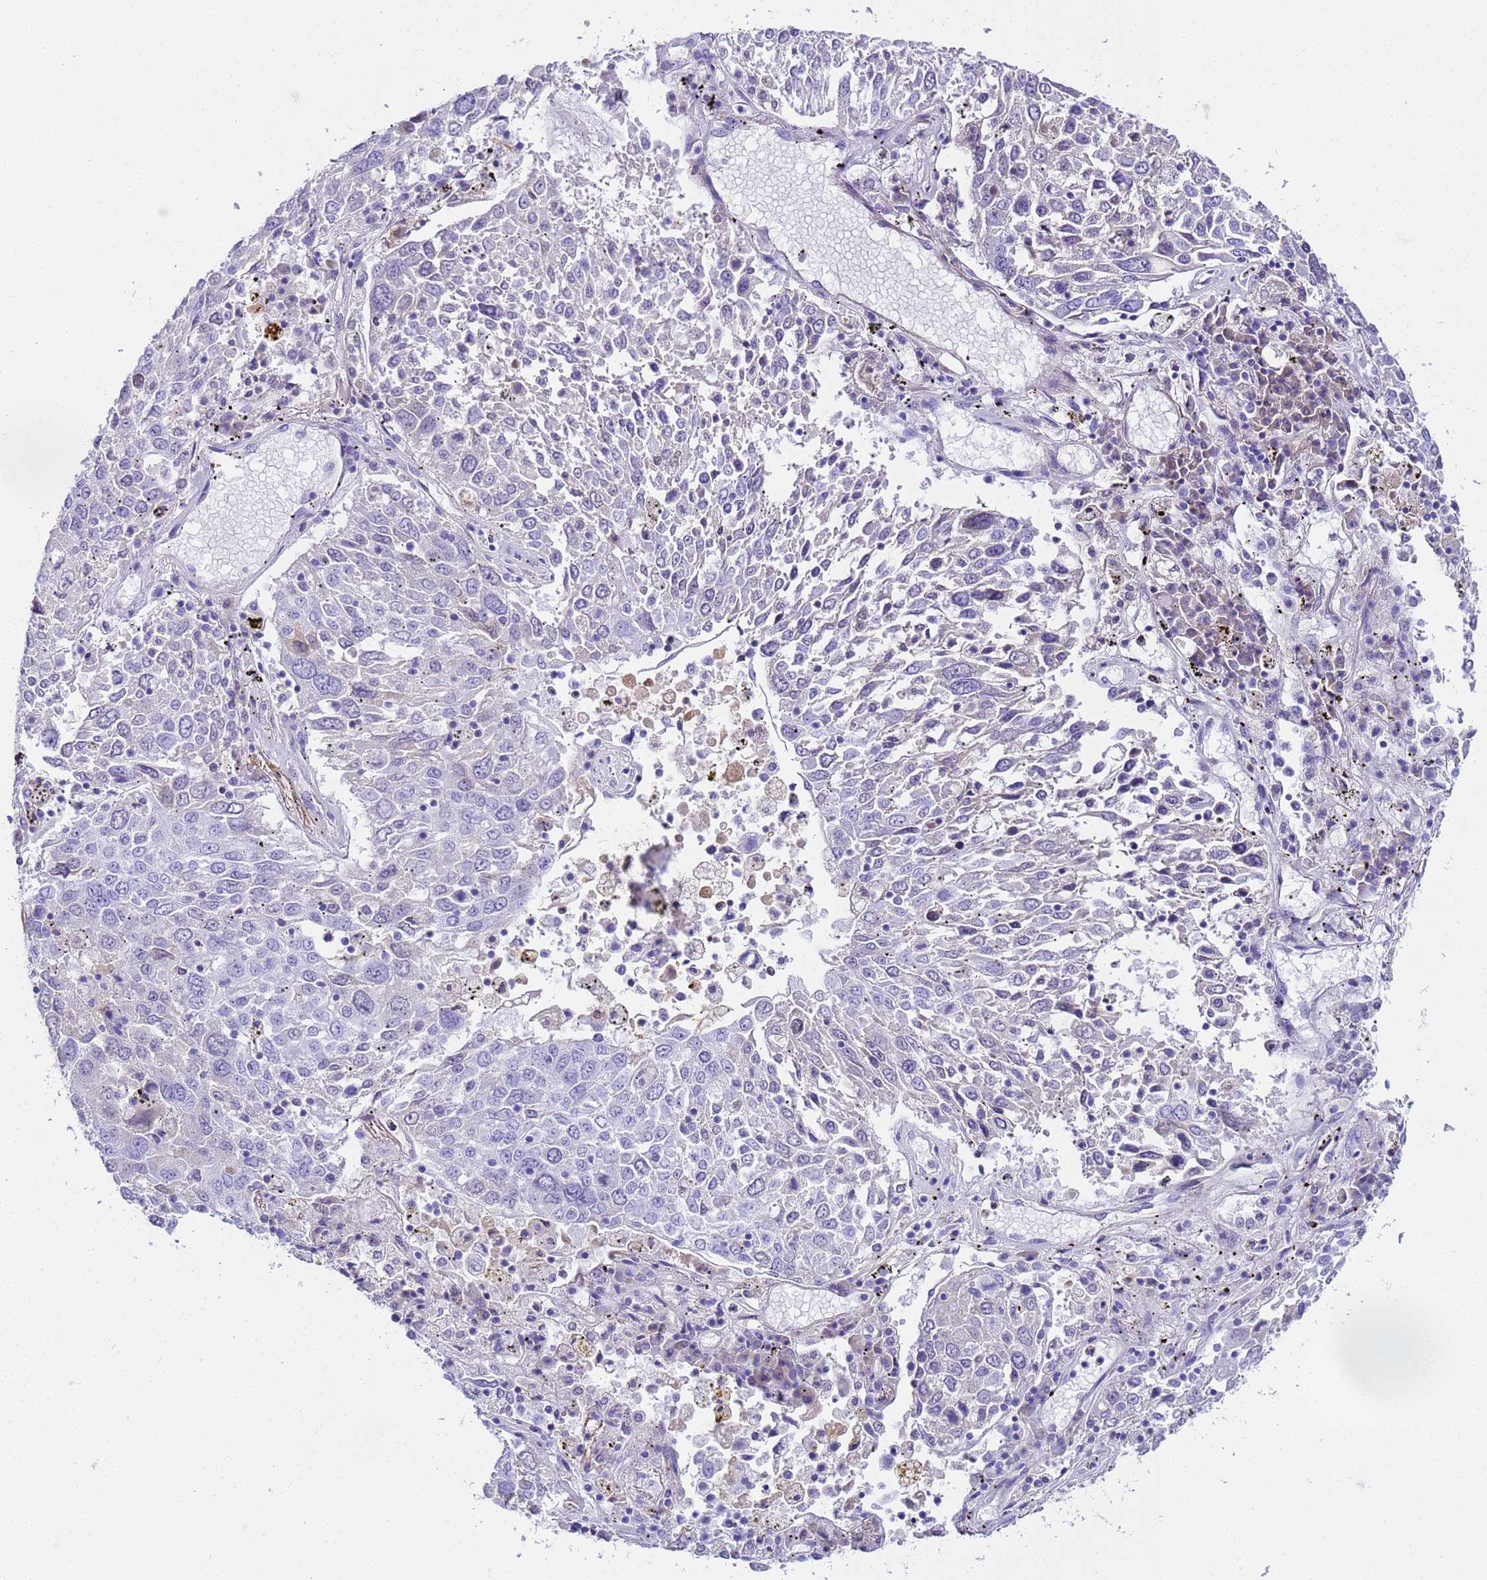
{"staining": {"intensity": "negative", "quantity": "none", "location": "none"}, "tissue": "lung cancer", "cell_type": "Tumor cells", "image_type": "cancer", "snomed": [{"axis": "morphology", "description": "Squamous cell carcinoma, NOS"}, {"axis": "topography", "description": "Lung"}], "caption": "This photomicrograph is of squamous cell carcinoma (lung) stained with immunohistochemistry to label a protein in brown with the nuclei are counter-stained blue. There is no staining in tumor cells. (DAB (3,3'-diaminobenzidine) IHC with hematoxylin counter stain).", "gene": "CFHR2", "patient": {"sex": "male", "age": 65}}